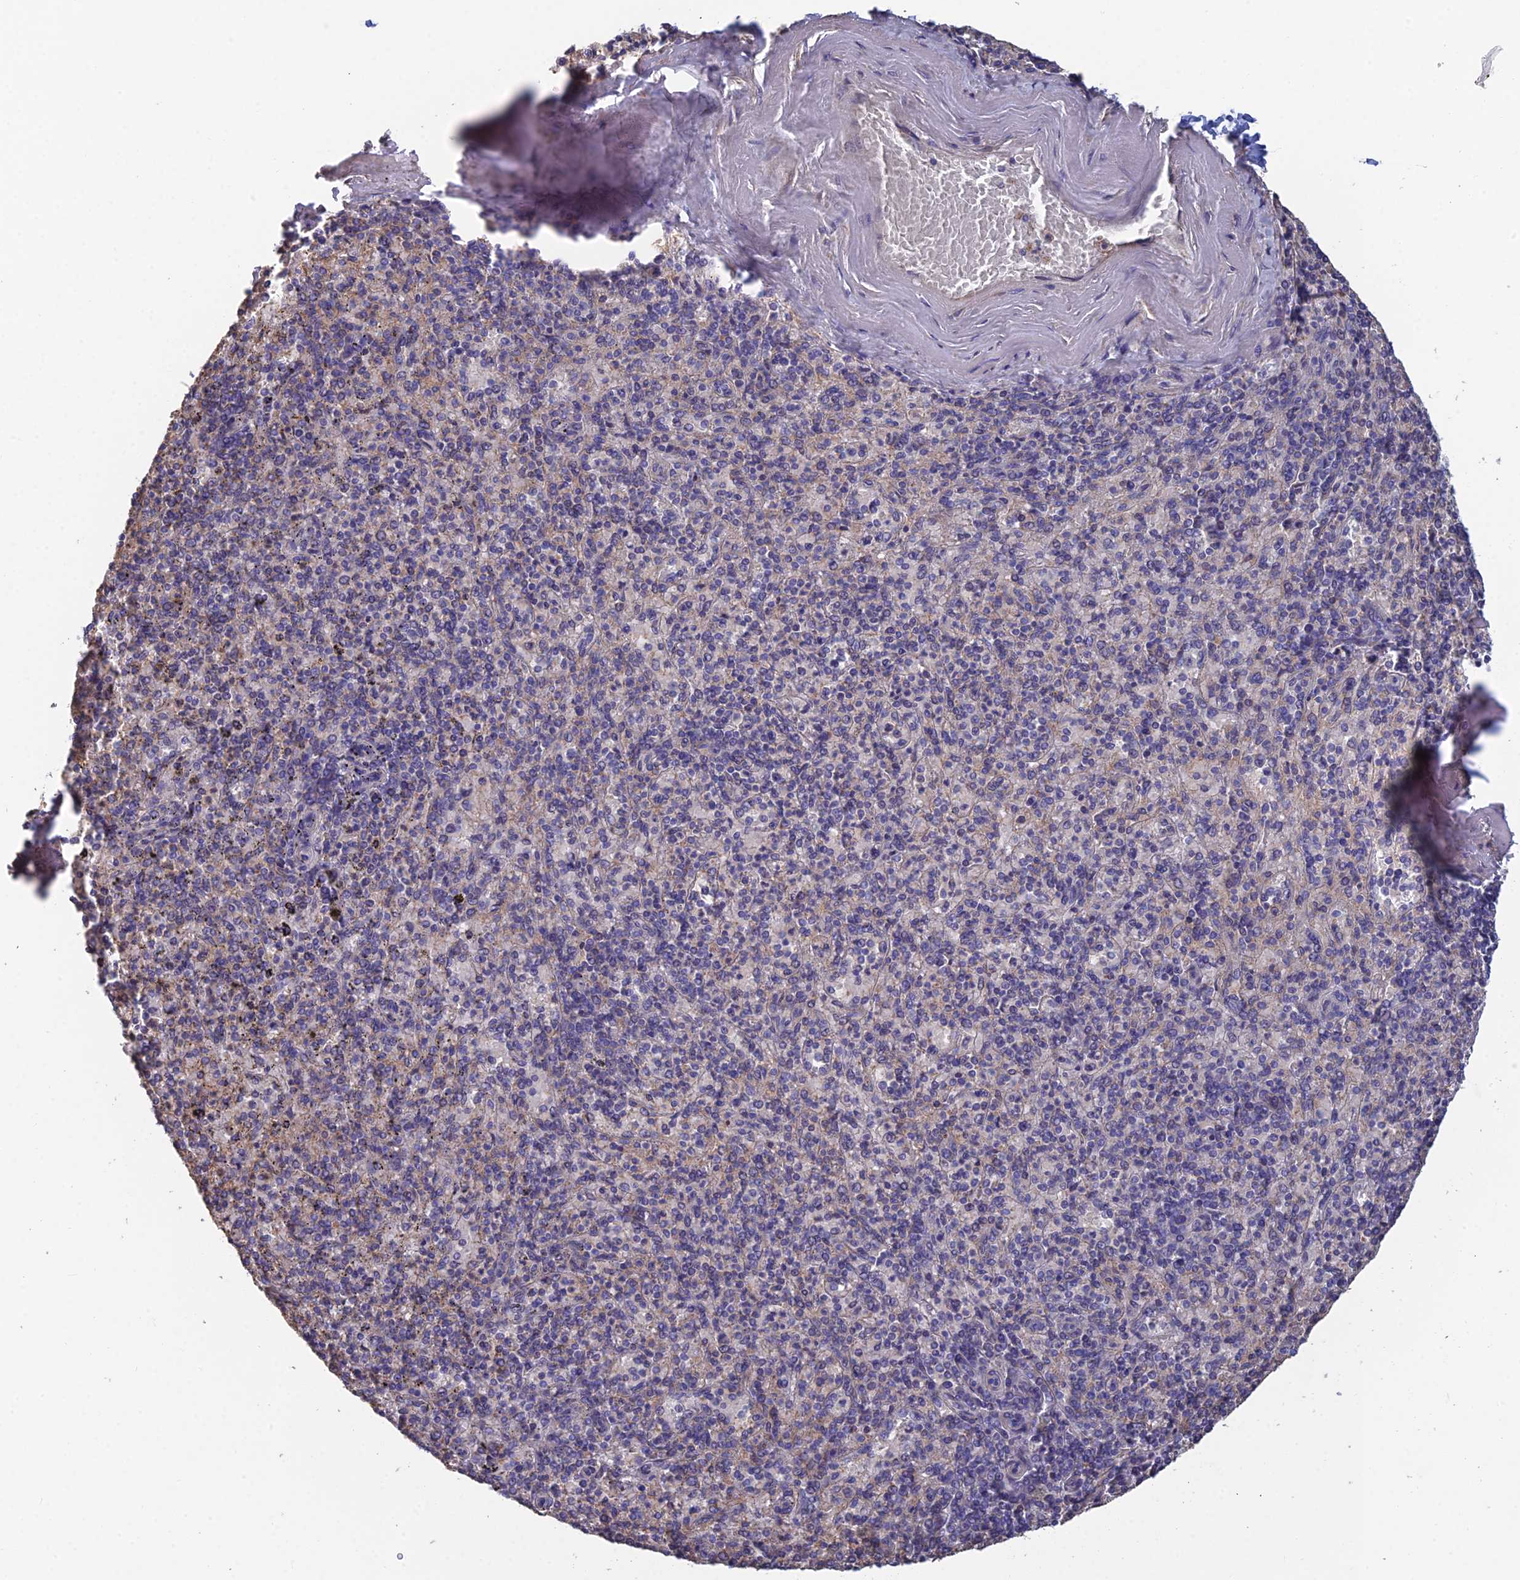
{"staining": {"intensity": "negative", "quantity": "none", "location": "none"}, "tissue": "spleen", "cell_type": "Cells in red pulp", "image_type": "normal", "snomed": [{"axis": "morphology", "description": "Normal tissue, NOS"}, {"axis": "topography", "description": "Spleen"}], "caption": "Photomicrograph shows no protein staining in cells in red pulp of normal spleen. (Brightfield microscopy of DAB IHC at high magnification).", "gene": "PCDHA5", "patient": {"sex": "male", "age": 82}}